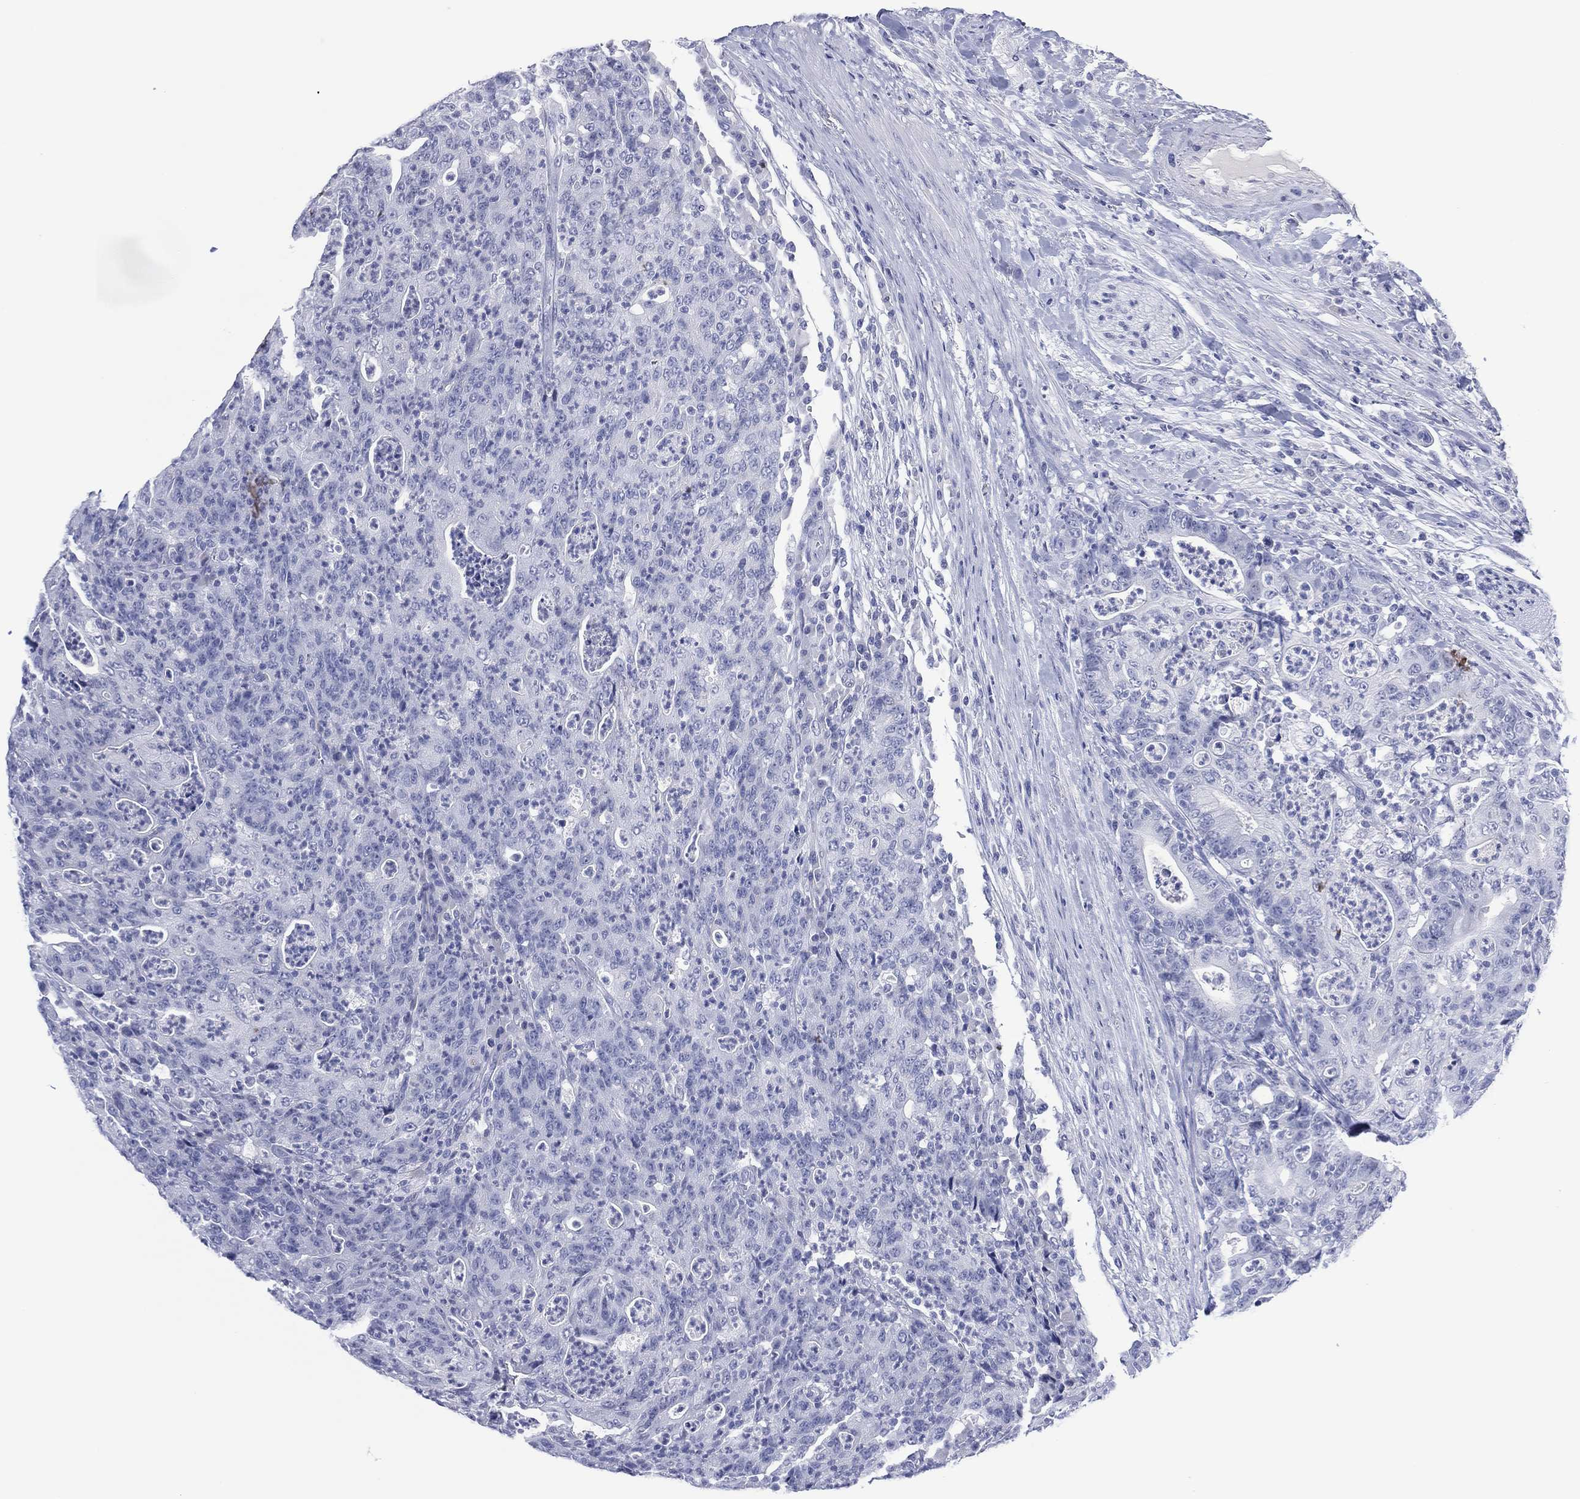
{"staining": {"intensity": "negative", "quantity": "none", "location": "none"}, "tissue": "colorectal cancer", "cell_type": "Tumor cells", "image_type": "cancer", "snomed": [{"axis": "morphology", "description": "Adenocarcinoma, NOS"}, {"axis": "topography", "description": "Colon"}], "caption": "A photomicrograph of human colorectal cancer (adenocarcinoma) is negative for staining in tumor cells. (DAB IHC visualized using brightfield microscopy, high magnification).", "gene": "UTF1", "patient": {"sex": "male", "age": 70}}